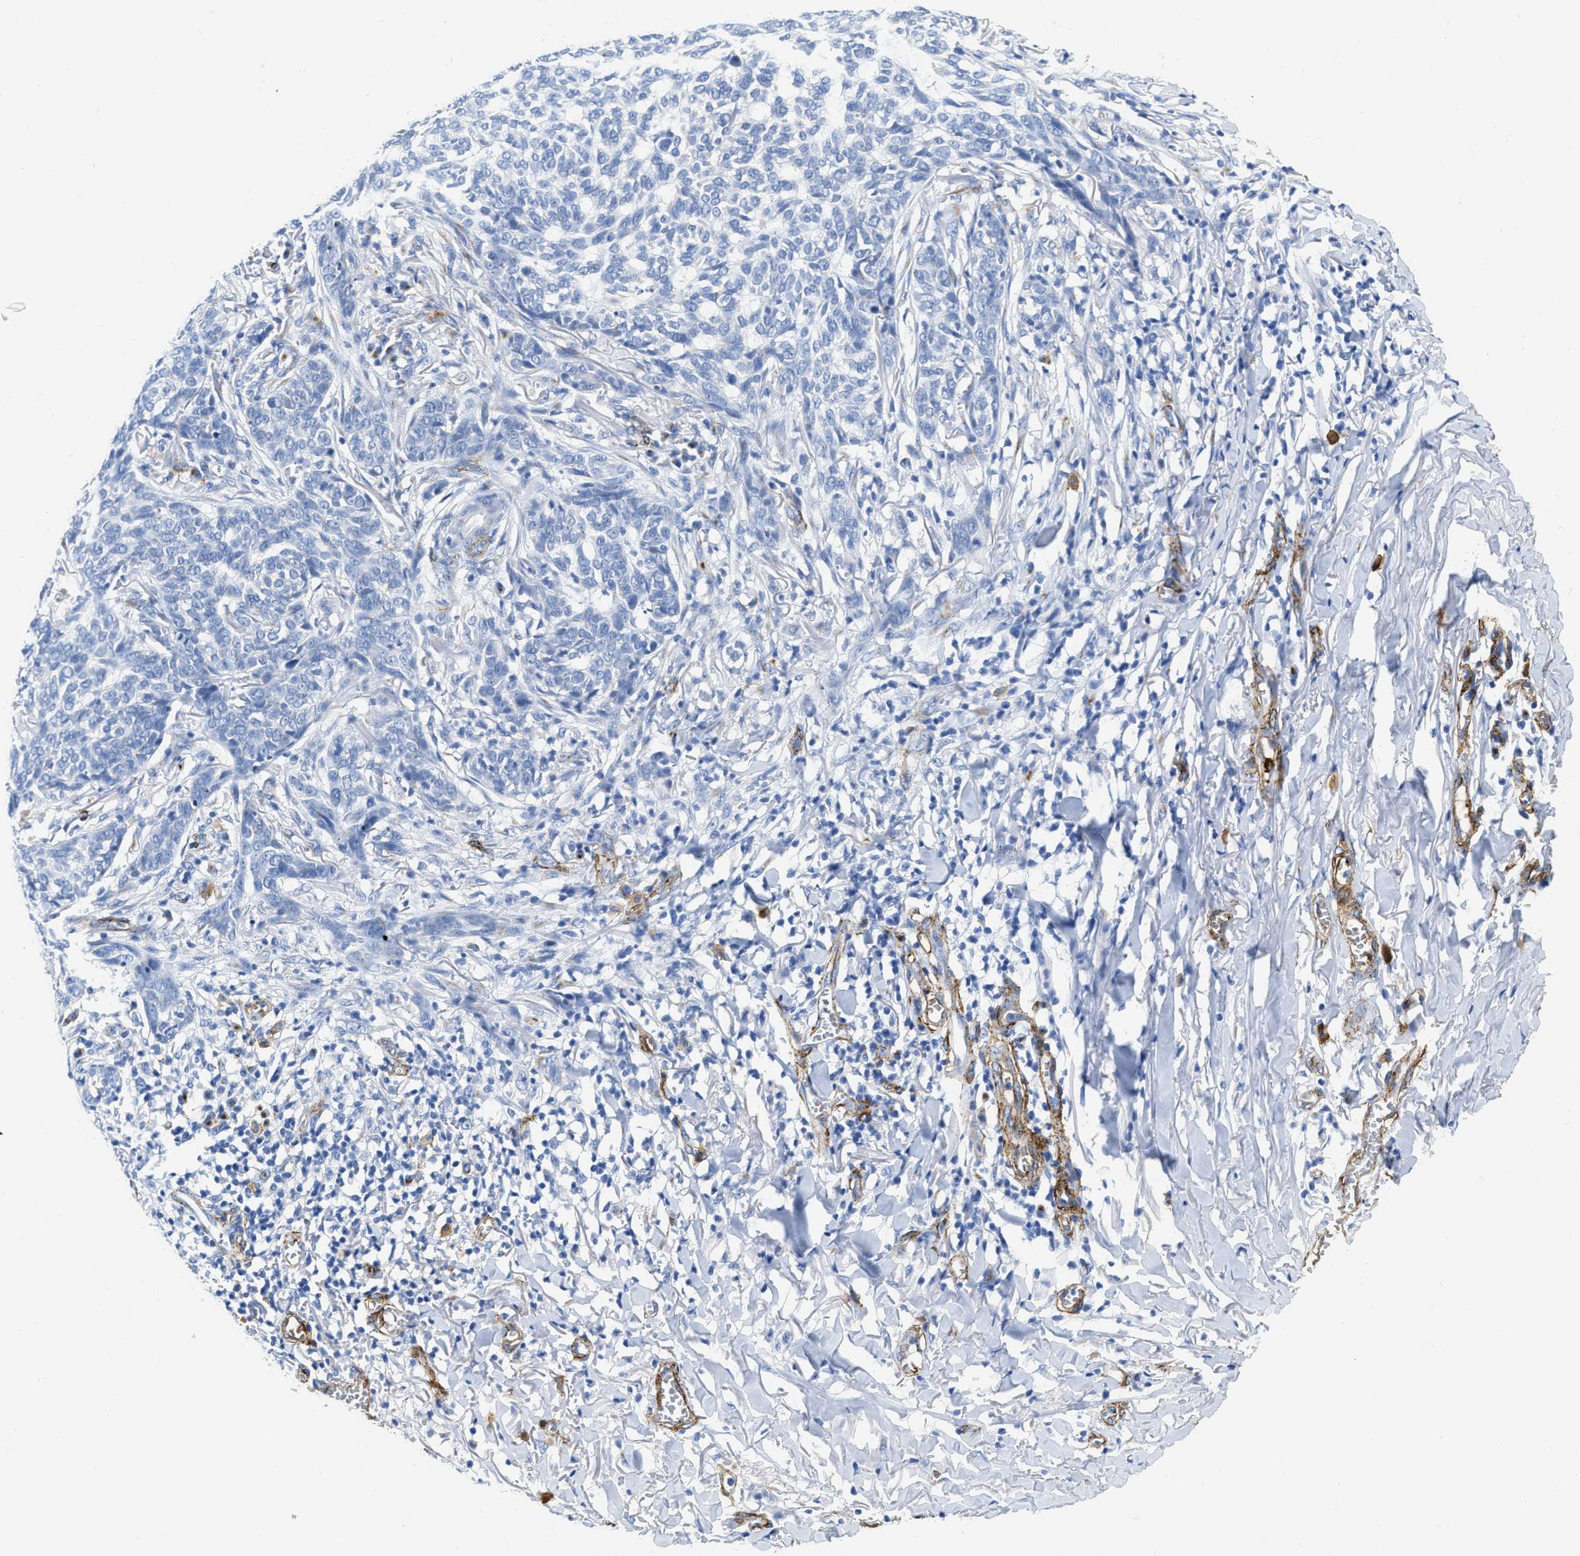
{"staining": {"intensity": "negative", "quantity": "none", "location": "none"}, "tissue": "skin cancer", "cell_type": "Tumor cells", "image_type": "cancer", "snomed": [{"axis": "morphology", "description": "Basal cell carcinoma"}, {"axis": "topography", "description": "Skin"}], "caption": "Histopathology image shows no significant protein expression in tumor cells of skin cancer (basal cell carcinoma).", "gene": "TVP23B", "patient": {"sex": "male", "age": 85}}